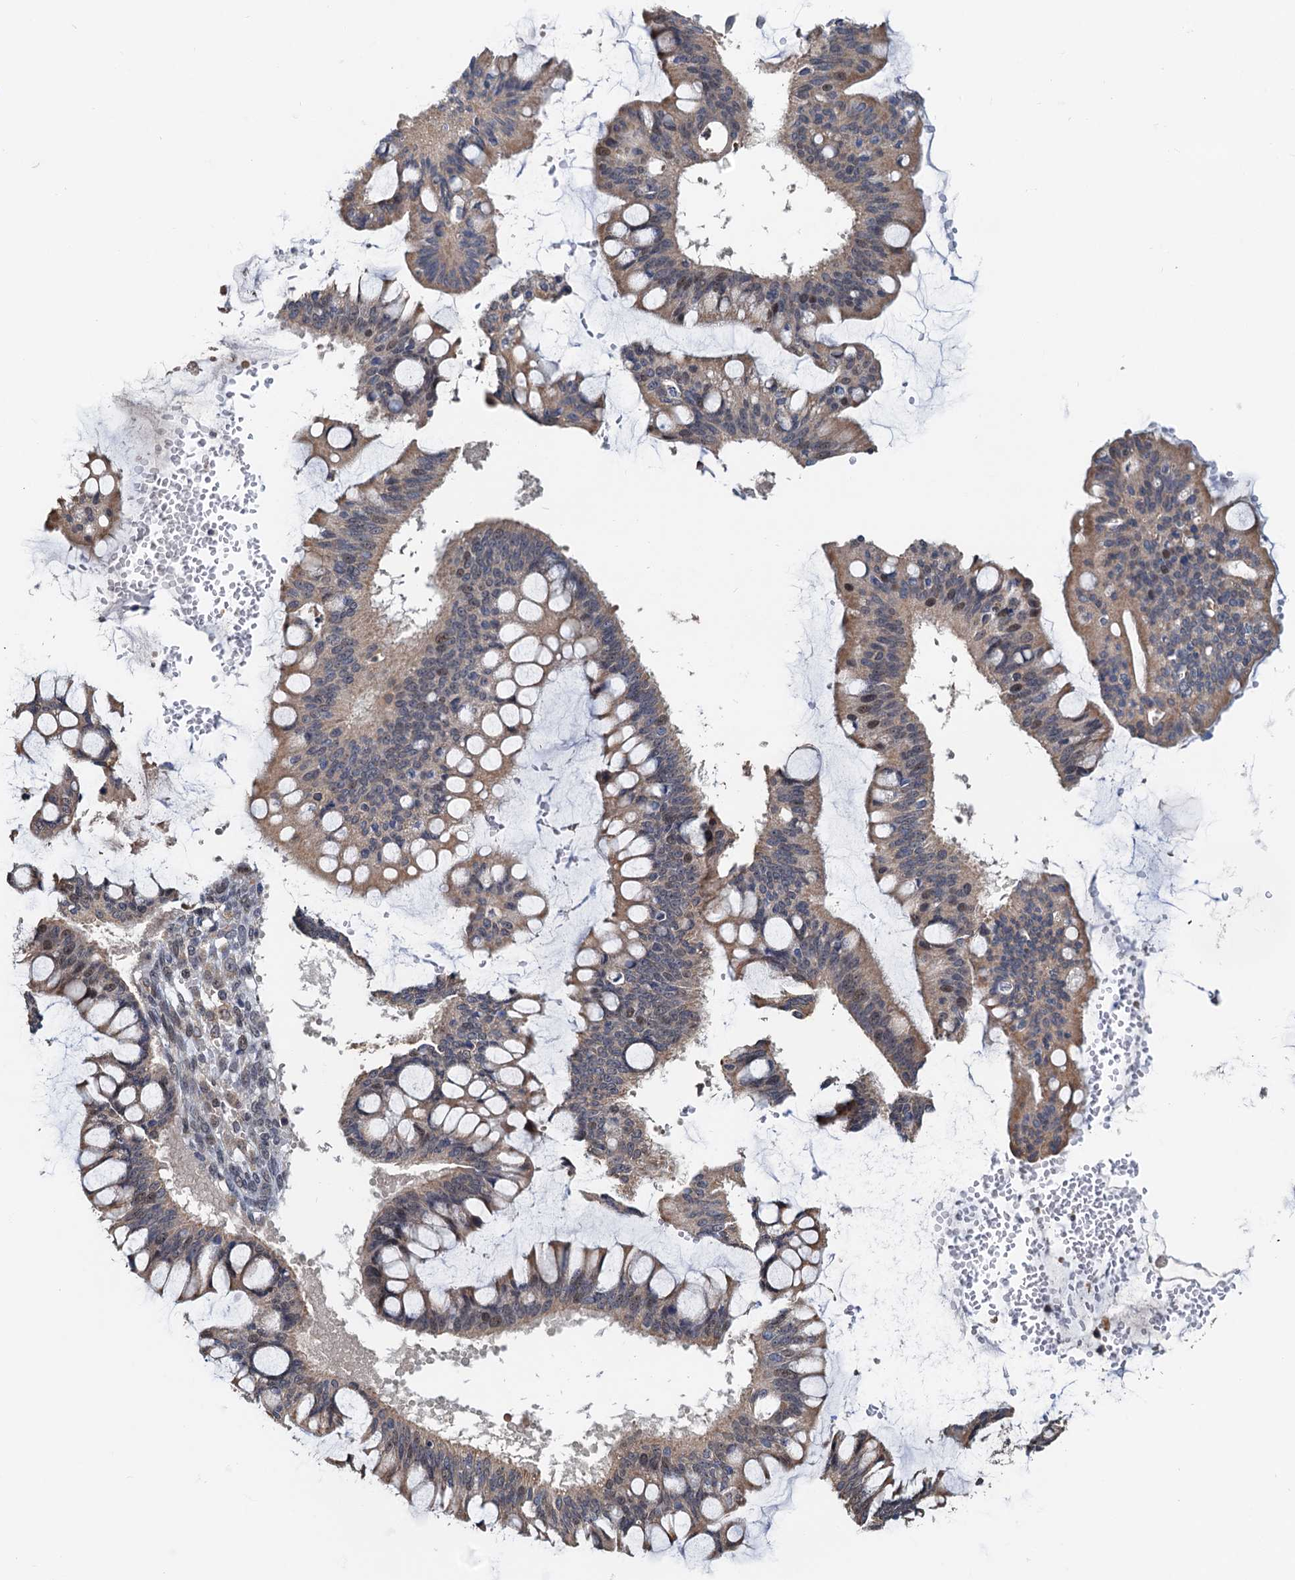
{"staining": {"intensity": "moderate", "quantity": ">75%", "location": "cytoplasmic/membranous,nuclear"}, "tissue": "ovarian cancer", "cell_type": "Tumor cells", "image_type": "cancer", "snomed": [{"axis": "morphology", "description": "Cystadenocarcinoma, mucinous, NOS"}, {"axis": "topography", "description": "Ovary"}], "caption": "The image displays immunohistochemical staining of ovarian cancer. There is moderate cytoplasmic/membranous and nuclear staining is present in approximately >75% of tumor cells.", "gene": "MCMBP", "patient": {"sex": "female", "age": 73}}